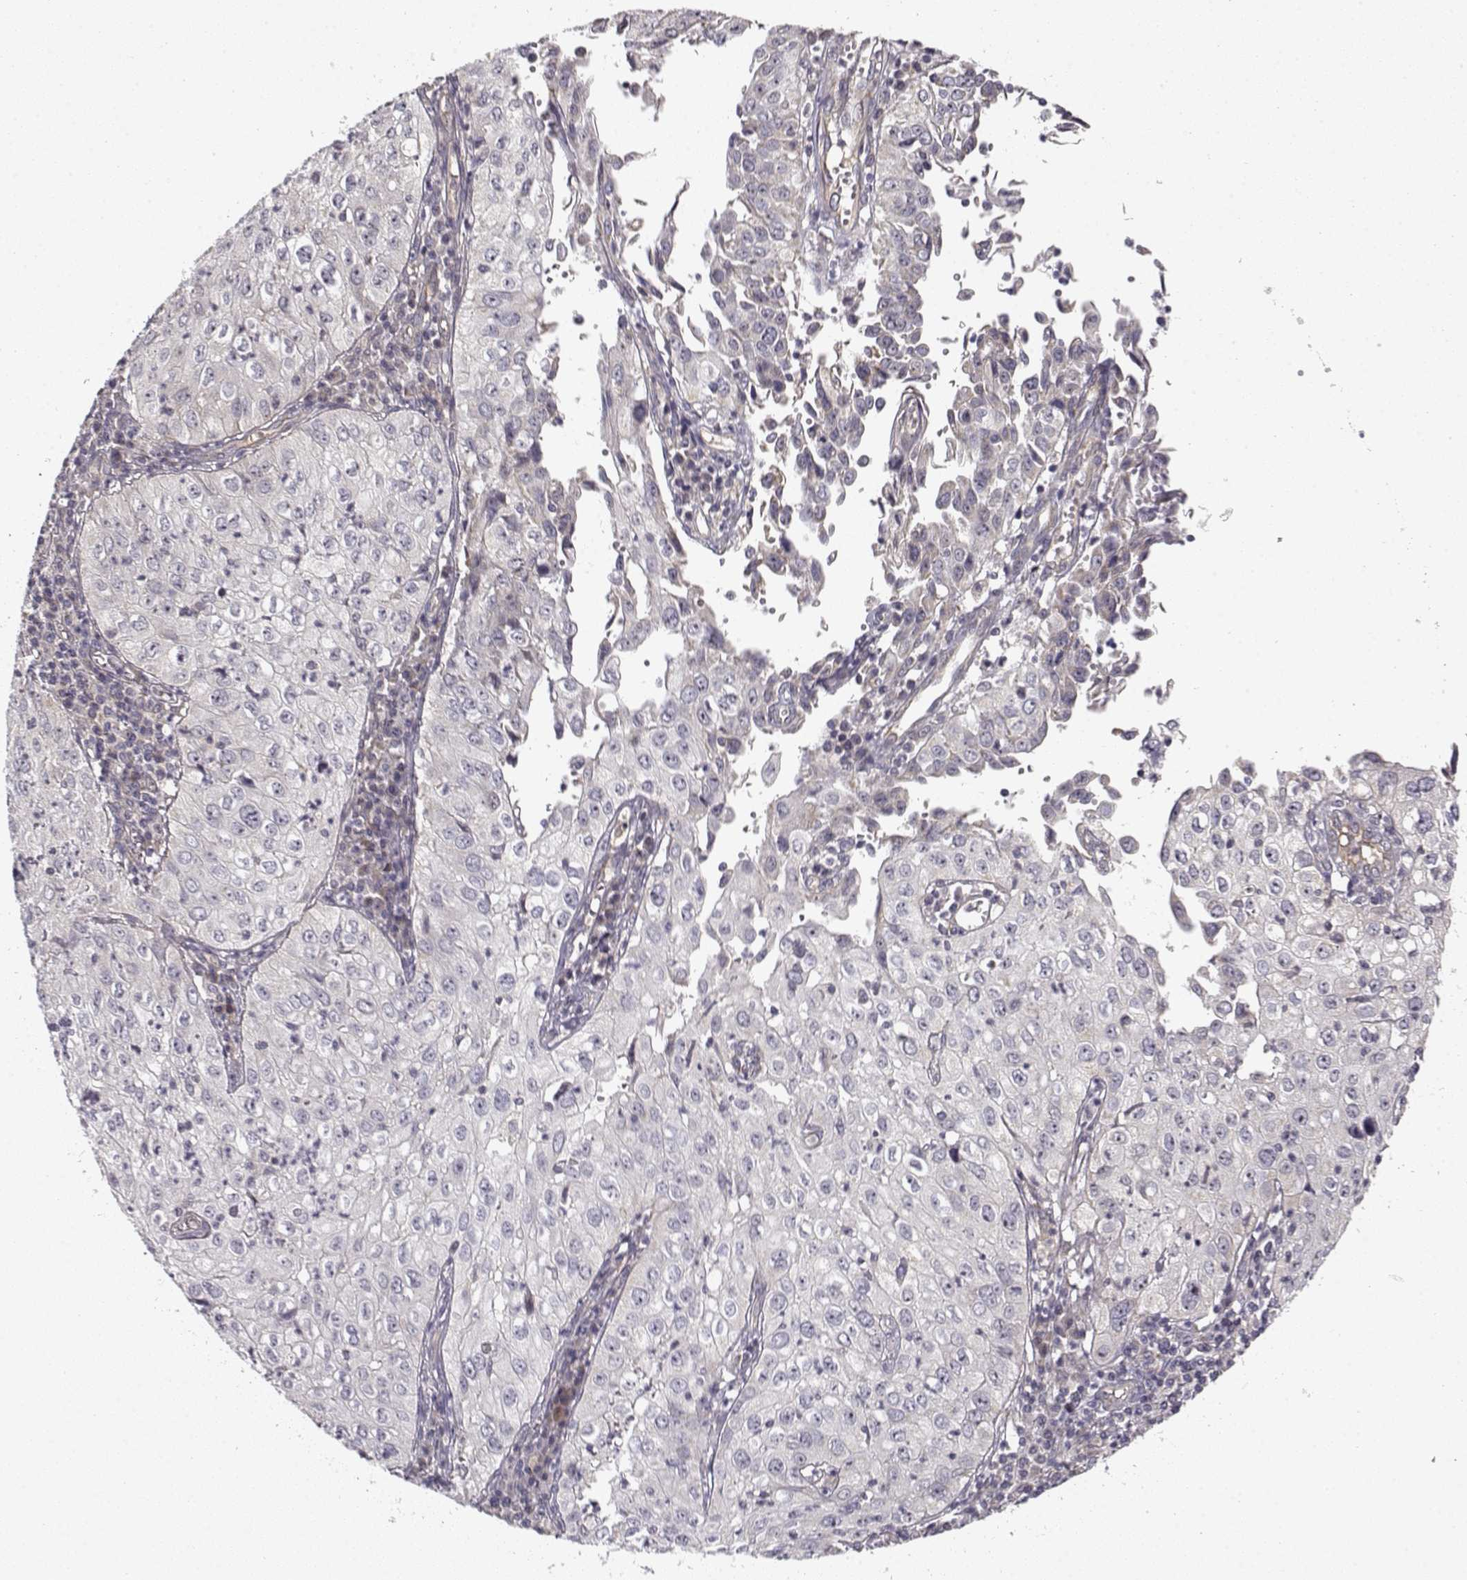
{"staining": {"intensity": "negative", "quantity": "none", "location": "none"}, "tissue": "cervical cancer", "cell_type": "Tumor cells", "image_type": "cancer", "snomed": [{"axis": "morphology", "description": "Squamous cell carcinoma, NOS"}, {"axis": "topography", "description": "Cervix"}], "caption": "Immunohistochemistry (IHC) image of neoplastic tissue: squamous cell carcinoma (cervical) stained with DAB (3,3'-diaminobenzidine) shows no significant protein expression in tumor cells. Nuclei are stained in blue.", "gene": "MED12L", "patient": {"sex": "female", "age": 24}}